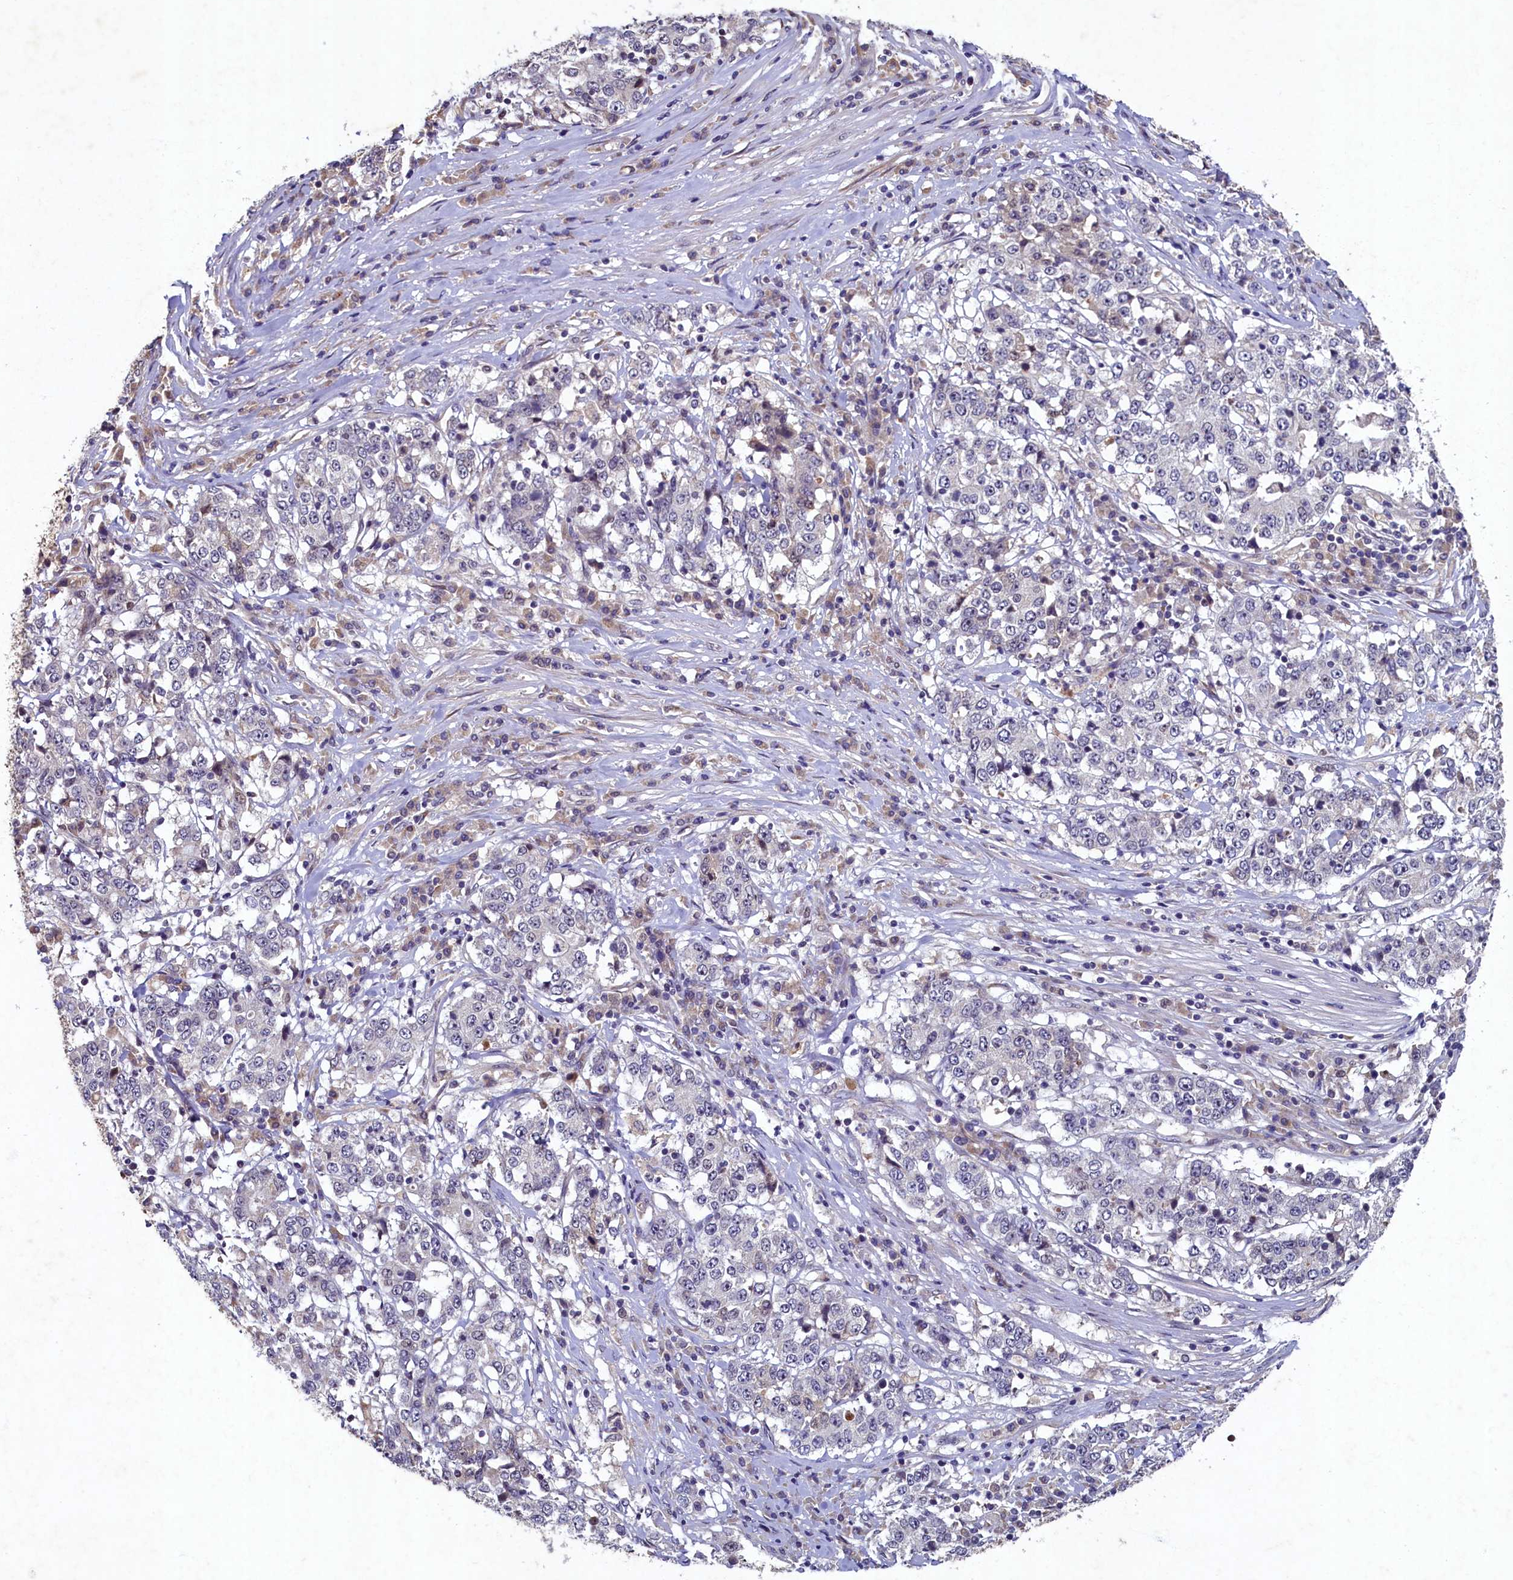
{"staining": {"intensity": "negative", "quantity": "none", "location": "none"}, "tissue": "stomach cancer", "cell_type": "Tumor cells", "image_type": "cancer", "snomed": [{"axis": "morphology", "description": "Adenocarcinoma, NOS"}, {"axis": "topography", "description": "Stomach"}], "caption": "Human adenocarcinoma (stomach) stained for a protein using immunohistochemistry reveals no expression in tumor cells.", "gene": "LATS2", "patient": {"sex": "male", "age": 59}}